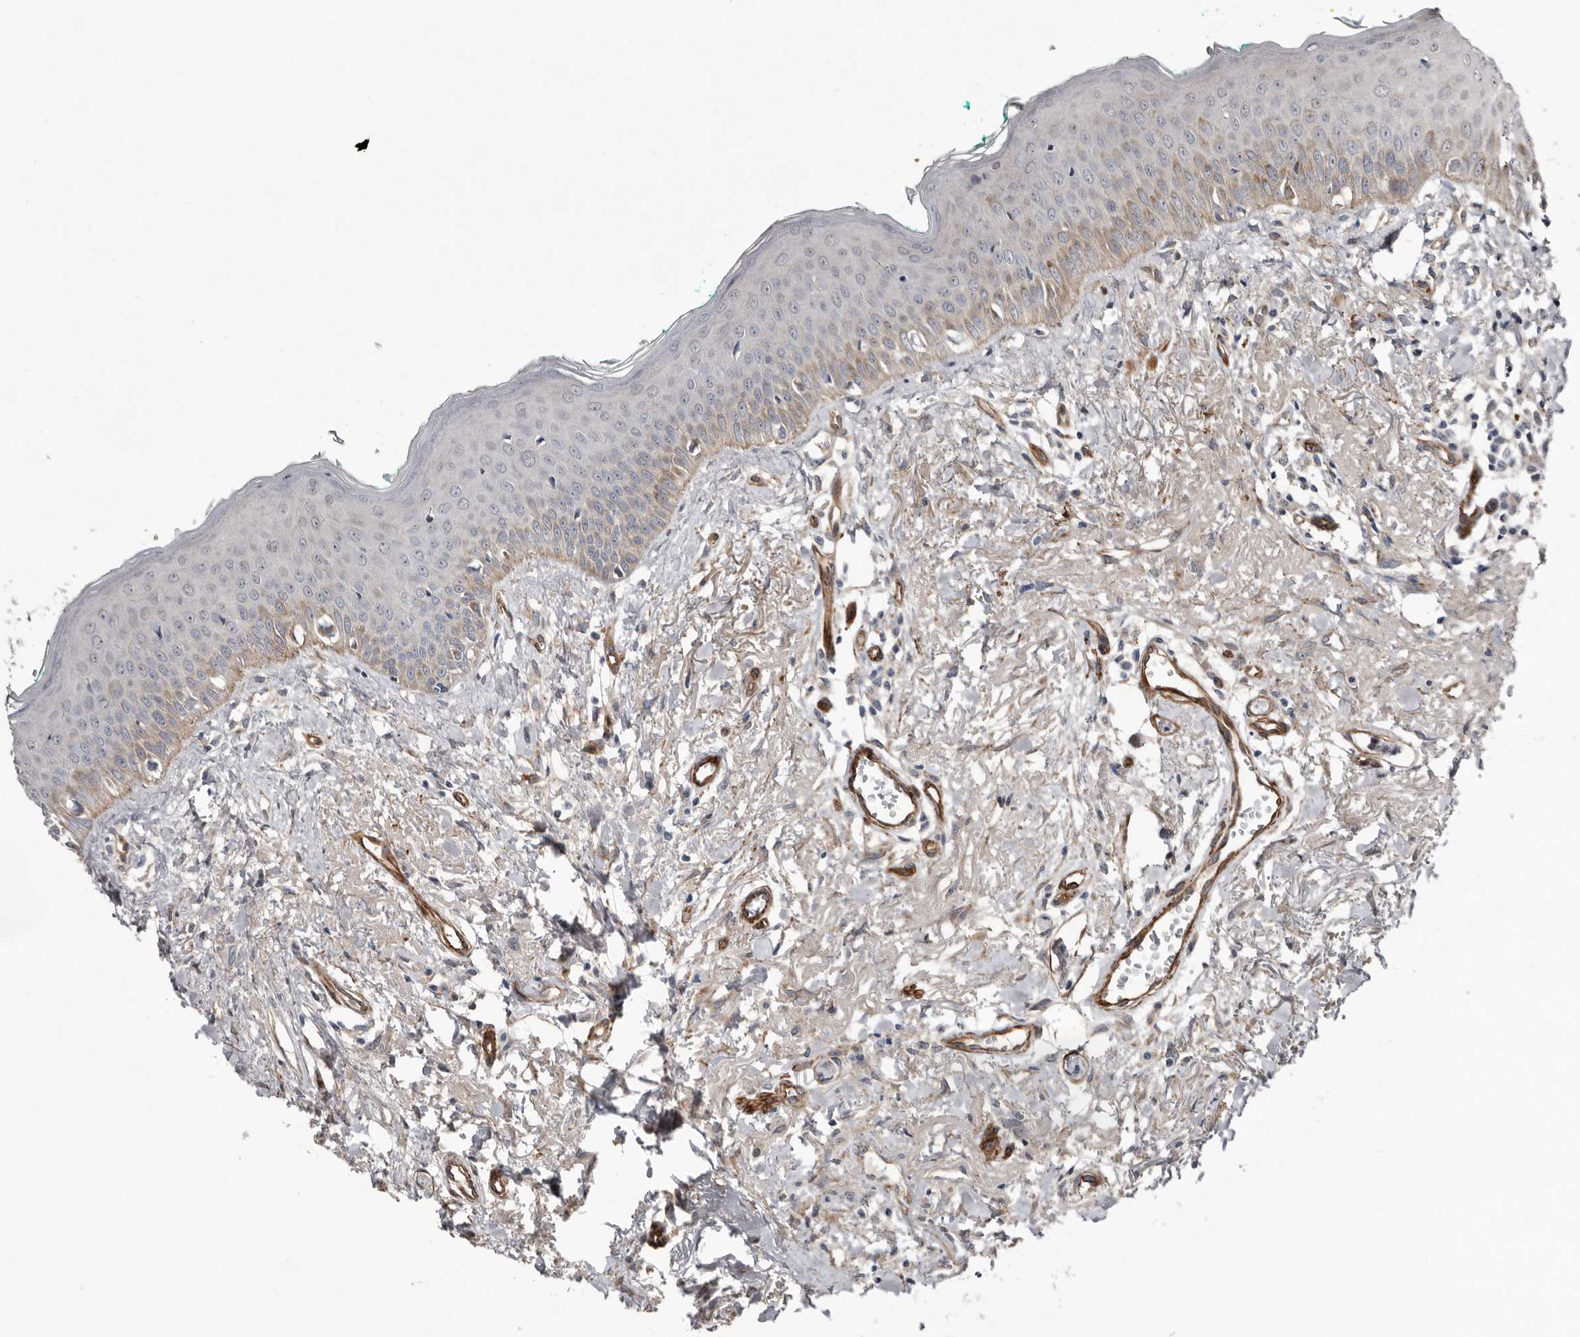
{"staining": {"intensity": "moderate", "quantity": "<25%", "location": "cytoplasmic/membranous"}, "tissue": "oral mucosa", "cell_type": "Squamous epithelial cells", "image_type": "normal", "snomed": [{"axis": "morphology", "description": "Normal tissue, NOS"}, {"axis": "topography", "description": "Oral tissue"}], "caption": "Protein analysis of benign oral mucosa shows moderate cytoplasmic/membranous staining in about <25% of squamous epithelial cells.", "gene": "RANBP17", "patient": {"sex": "female", "age": 70}}